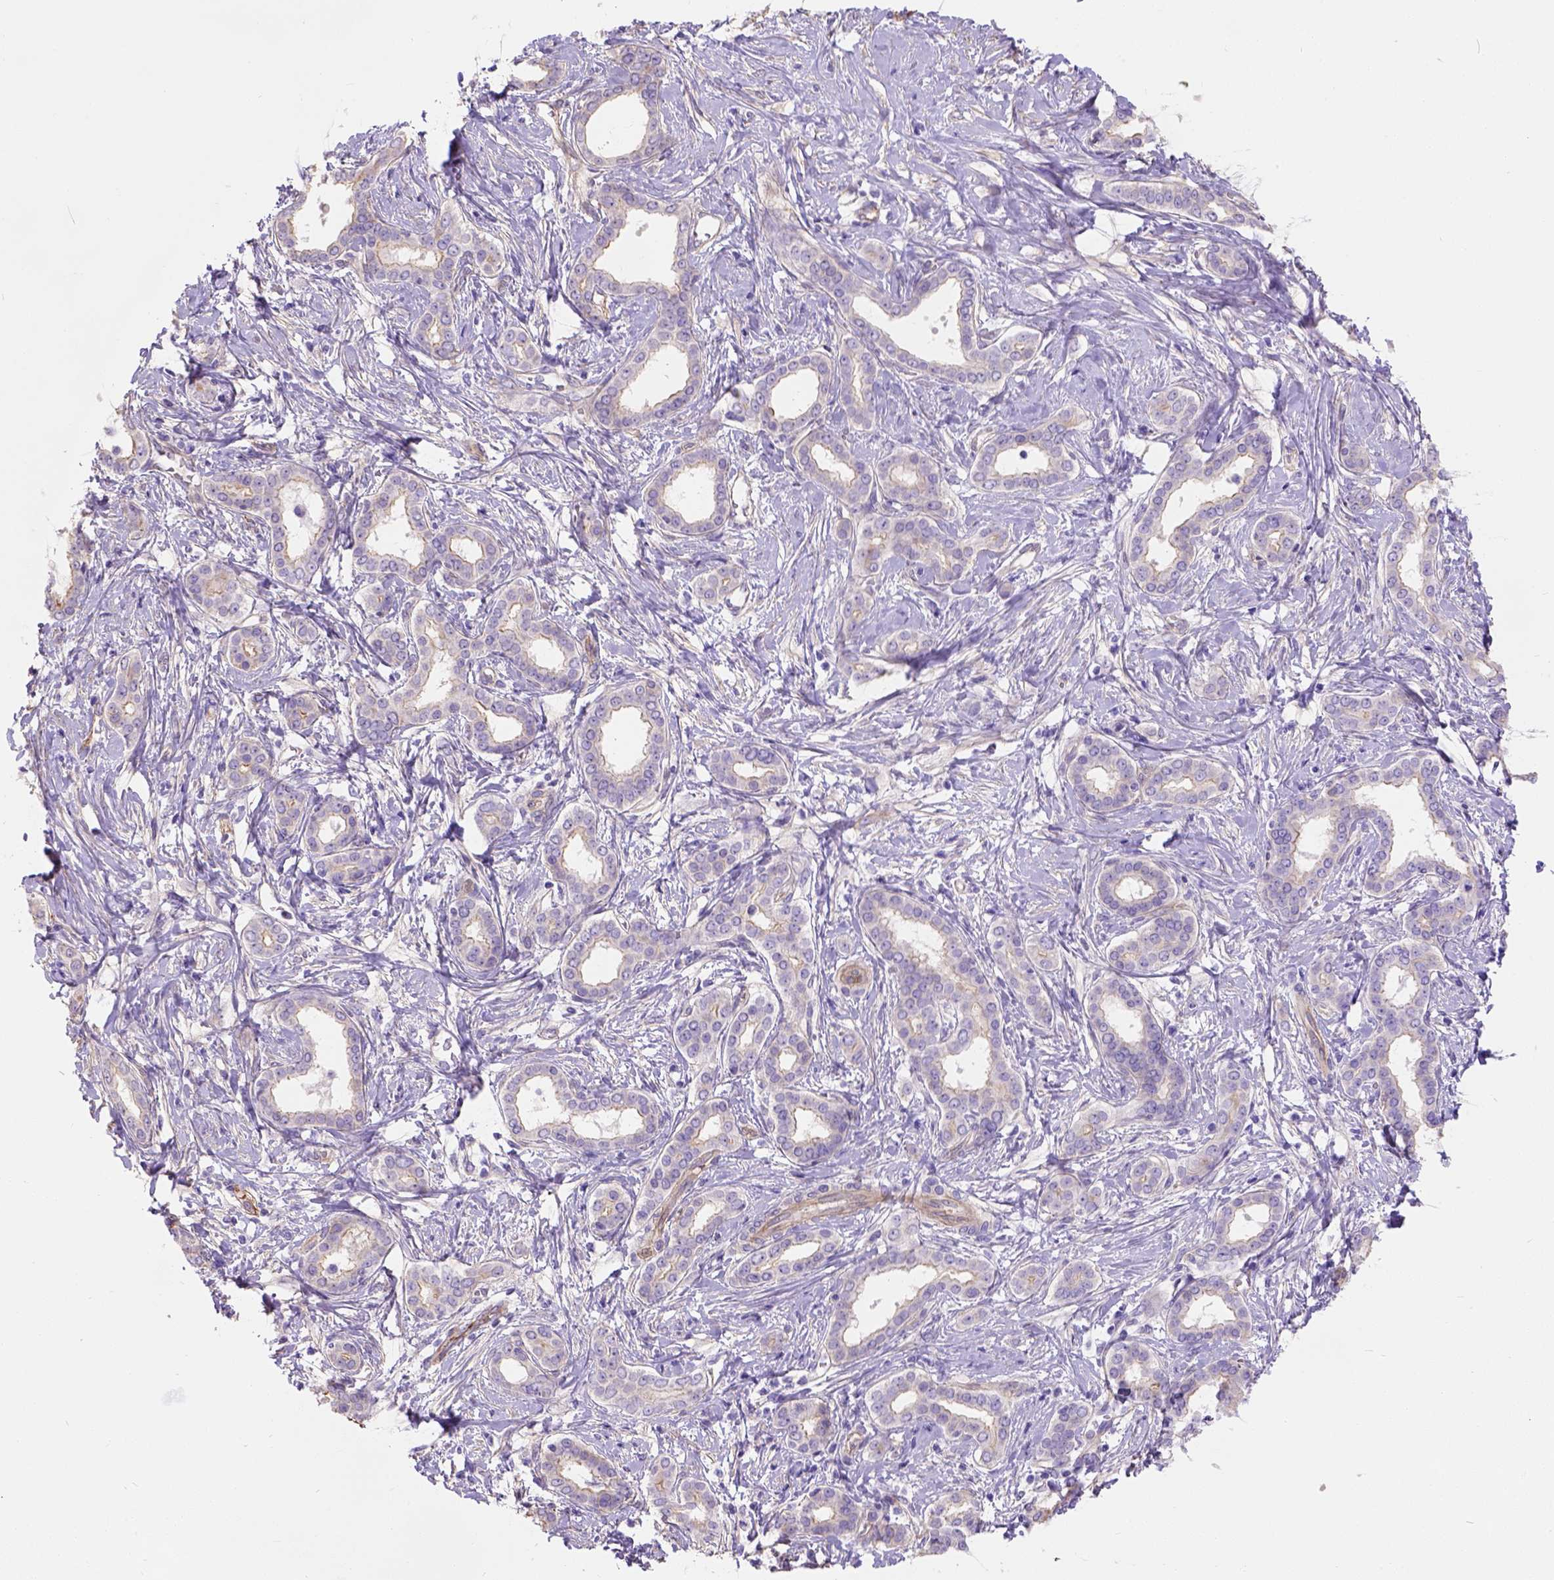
{"staining": {"intensity": "weak", "quantity": "25%-75%", "location": "cytoplasmic/membranous"}, "tissue": "liver cancer", "cell_type": "Tumor cells", "image_type": "cancer", "snomed": [{"axis": "morphology", "description": "Cholangiocarcinoma"}, {"axis": "topography", "description": "Liver"}], "caption": "Liver cancer (cholangiocarcinoma) stained with a protein marker displays weak staining in tumor cells.", "gene": "PHF7", "patient": {"sex": "female", "age": 47}}